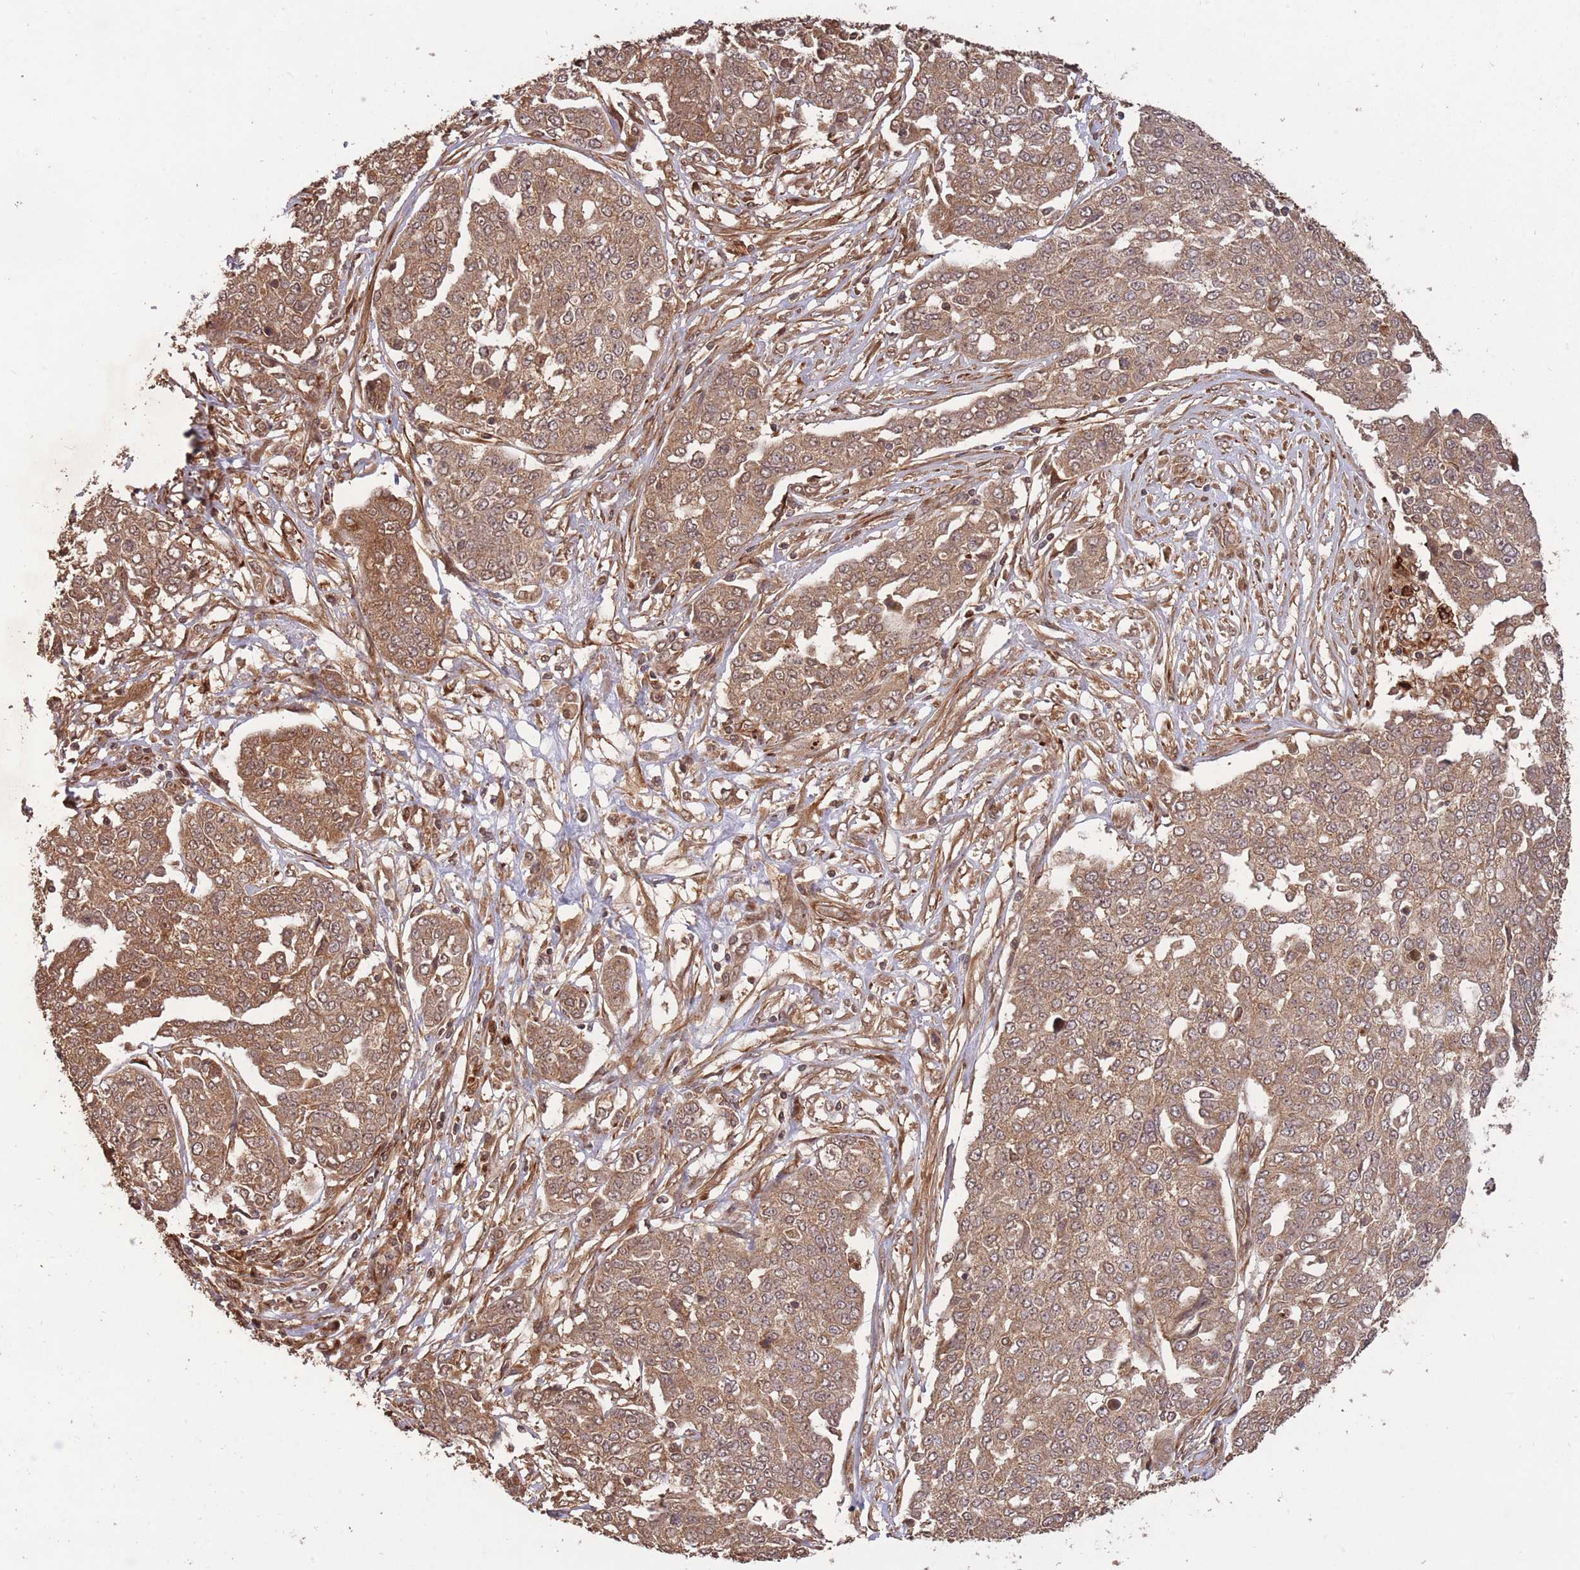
{"staining": {"intensity": "moderate", "quantity": ">75%", "location": "cytoplasmic/membranous,nuclear"}, "tissue": "ovarian cancer", "cell_type": "Tumor cells", "image_type": "cancer", "snomed": [{"axis": "morphology", "description": "Cystadenocarcinoma, serous, NOS"}, {"axis": "topography", "description": "Soft tissue"}, {"axis": "topography", "description": "Ovary"}], "caption": "The photomicrograph displays staining of ovarian serous cystadenocarcinoma, revealing moderate cytoplasmic/membranous and nuclear protein staining (brown color) within tumor cells.", "gene": "ERBB3", "patient": {"sex": "female", "age": 57}}